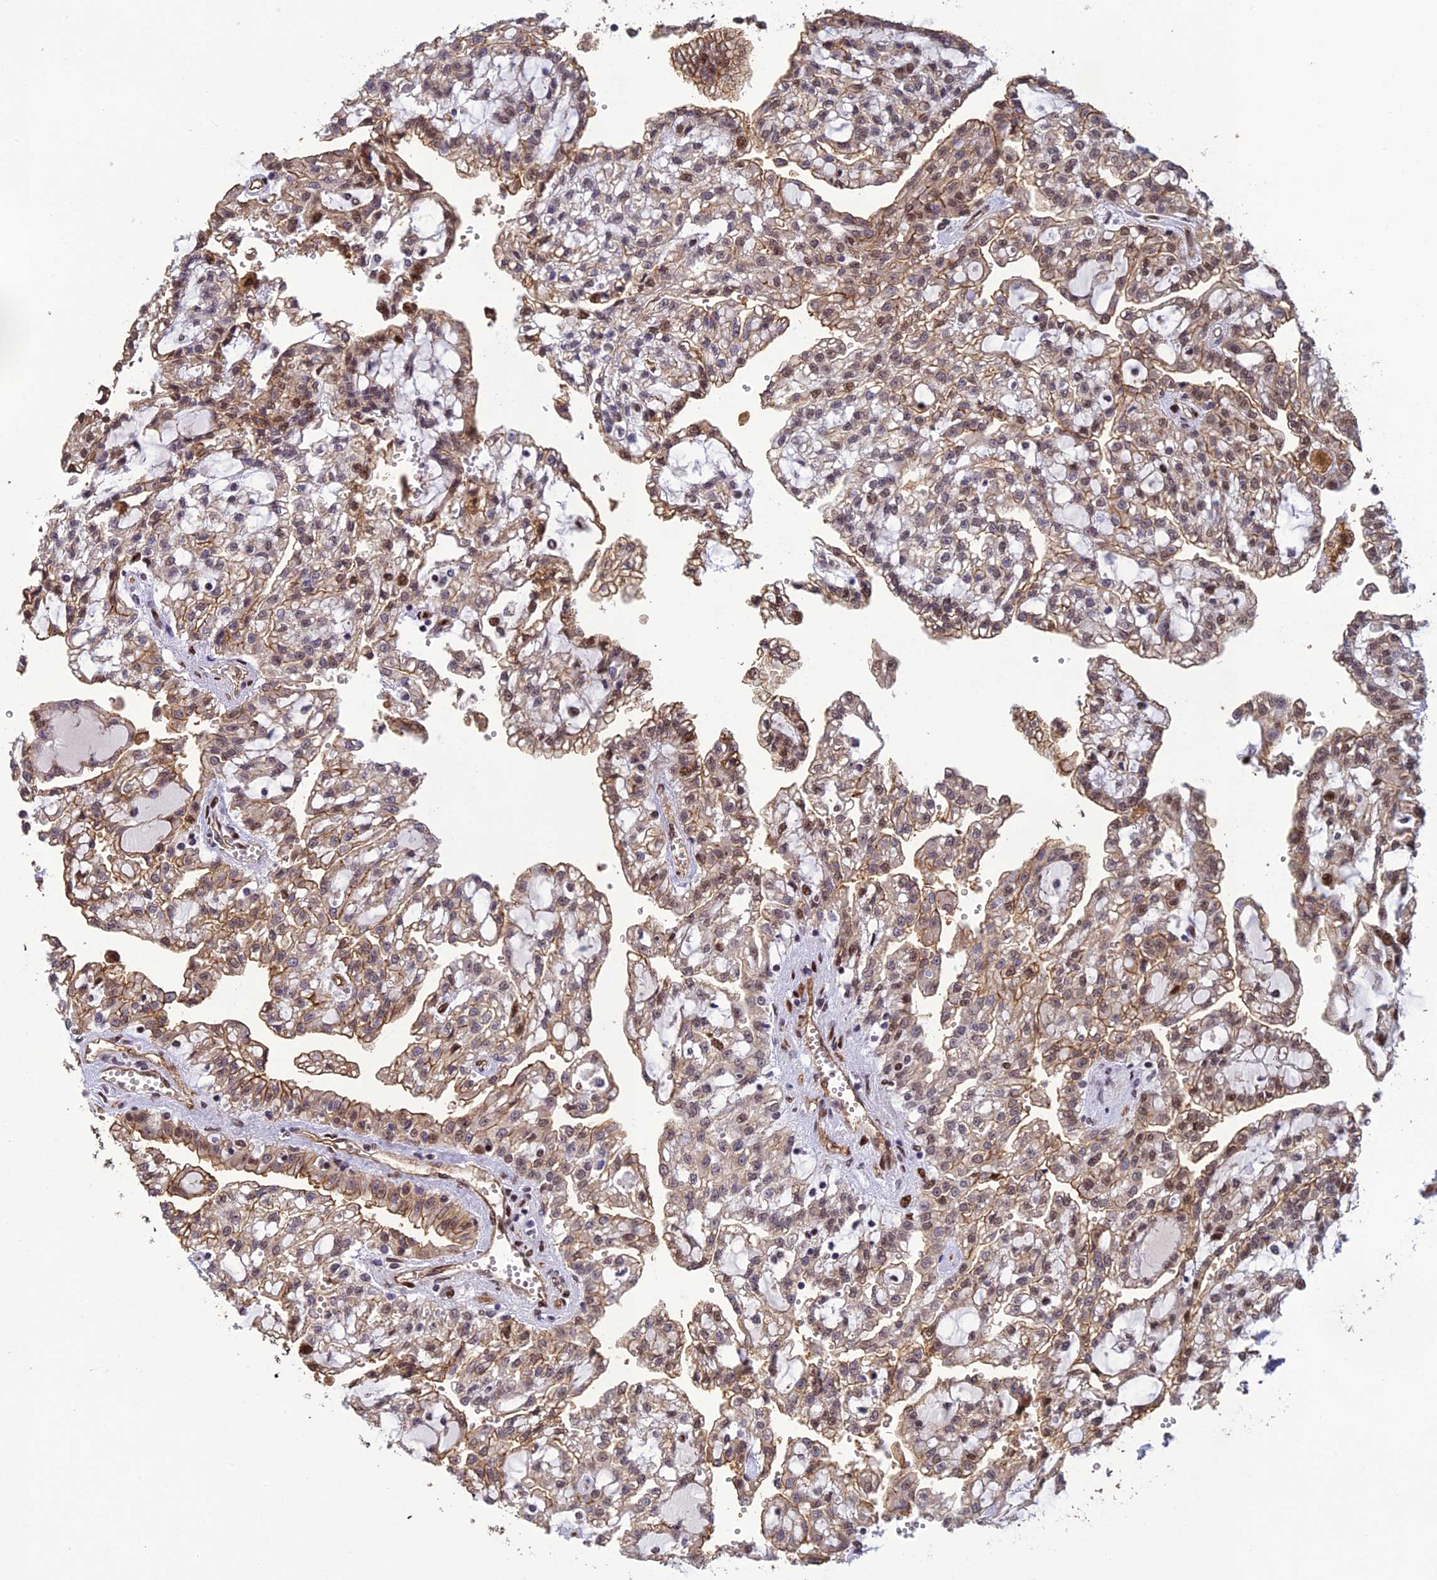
{"staining": {"intensity": "moderate", "quantity": "25%-75%", "location": "cytoplasmic/membranous,nuclear"}, "tissue": "renal cancer", "cell_type": "Tumor cells", "image_type": "cancer", "snomed": [{"axis": "morphology", "description": "Adenocarcinoma, NOS"}, {"axis": "topography", "description": "Kidney"}], "caption": "Immunohistochemical staining of adenocarcinoma (renal) exhibits medium levels of moderate cytoplasmic/membranous and nuclear expression in about 25%-75% of tumor cells. (IHC, brightfield microscopy, high magnification).", "gene": "RANBP3", "patient": {"sex": "male", "age": 63}}